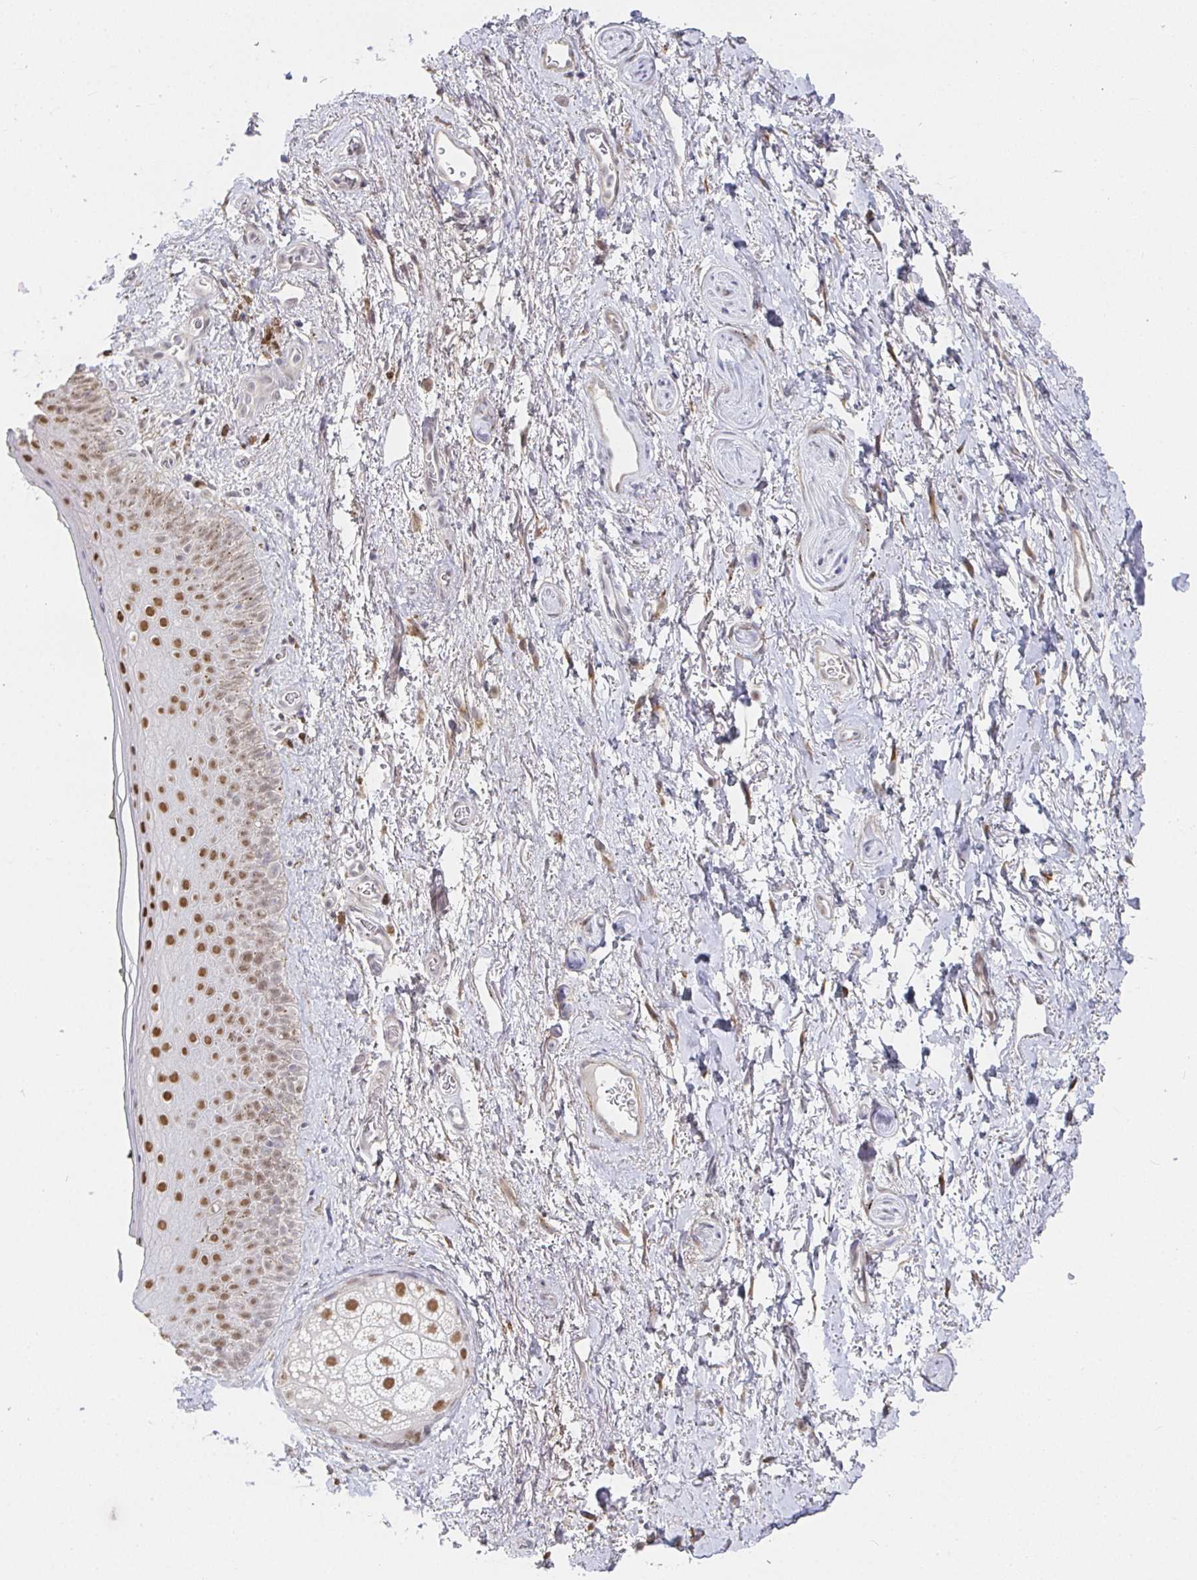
{"staining": {"intensity": "negative", "quantity": "none", "location": "none"}, "tissue": "adipose tissue", "cell_type": "Adipocytes", "image_type": "normal", "snomed": [{"axis": "morphology", "description": "Normal tissue, NOS"}, {"axis": "topography", "description": "Vulva"}, {"axis": "topography", "description": "Peripheral nerve tissue"}], "caption": "Immunohistochemistry (IHC) of unremarkable adipose tissue exhibits no positivity in adipocytes.", "gene": "RCOR1", "patient": {"sex": "female", "age": 66}}